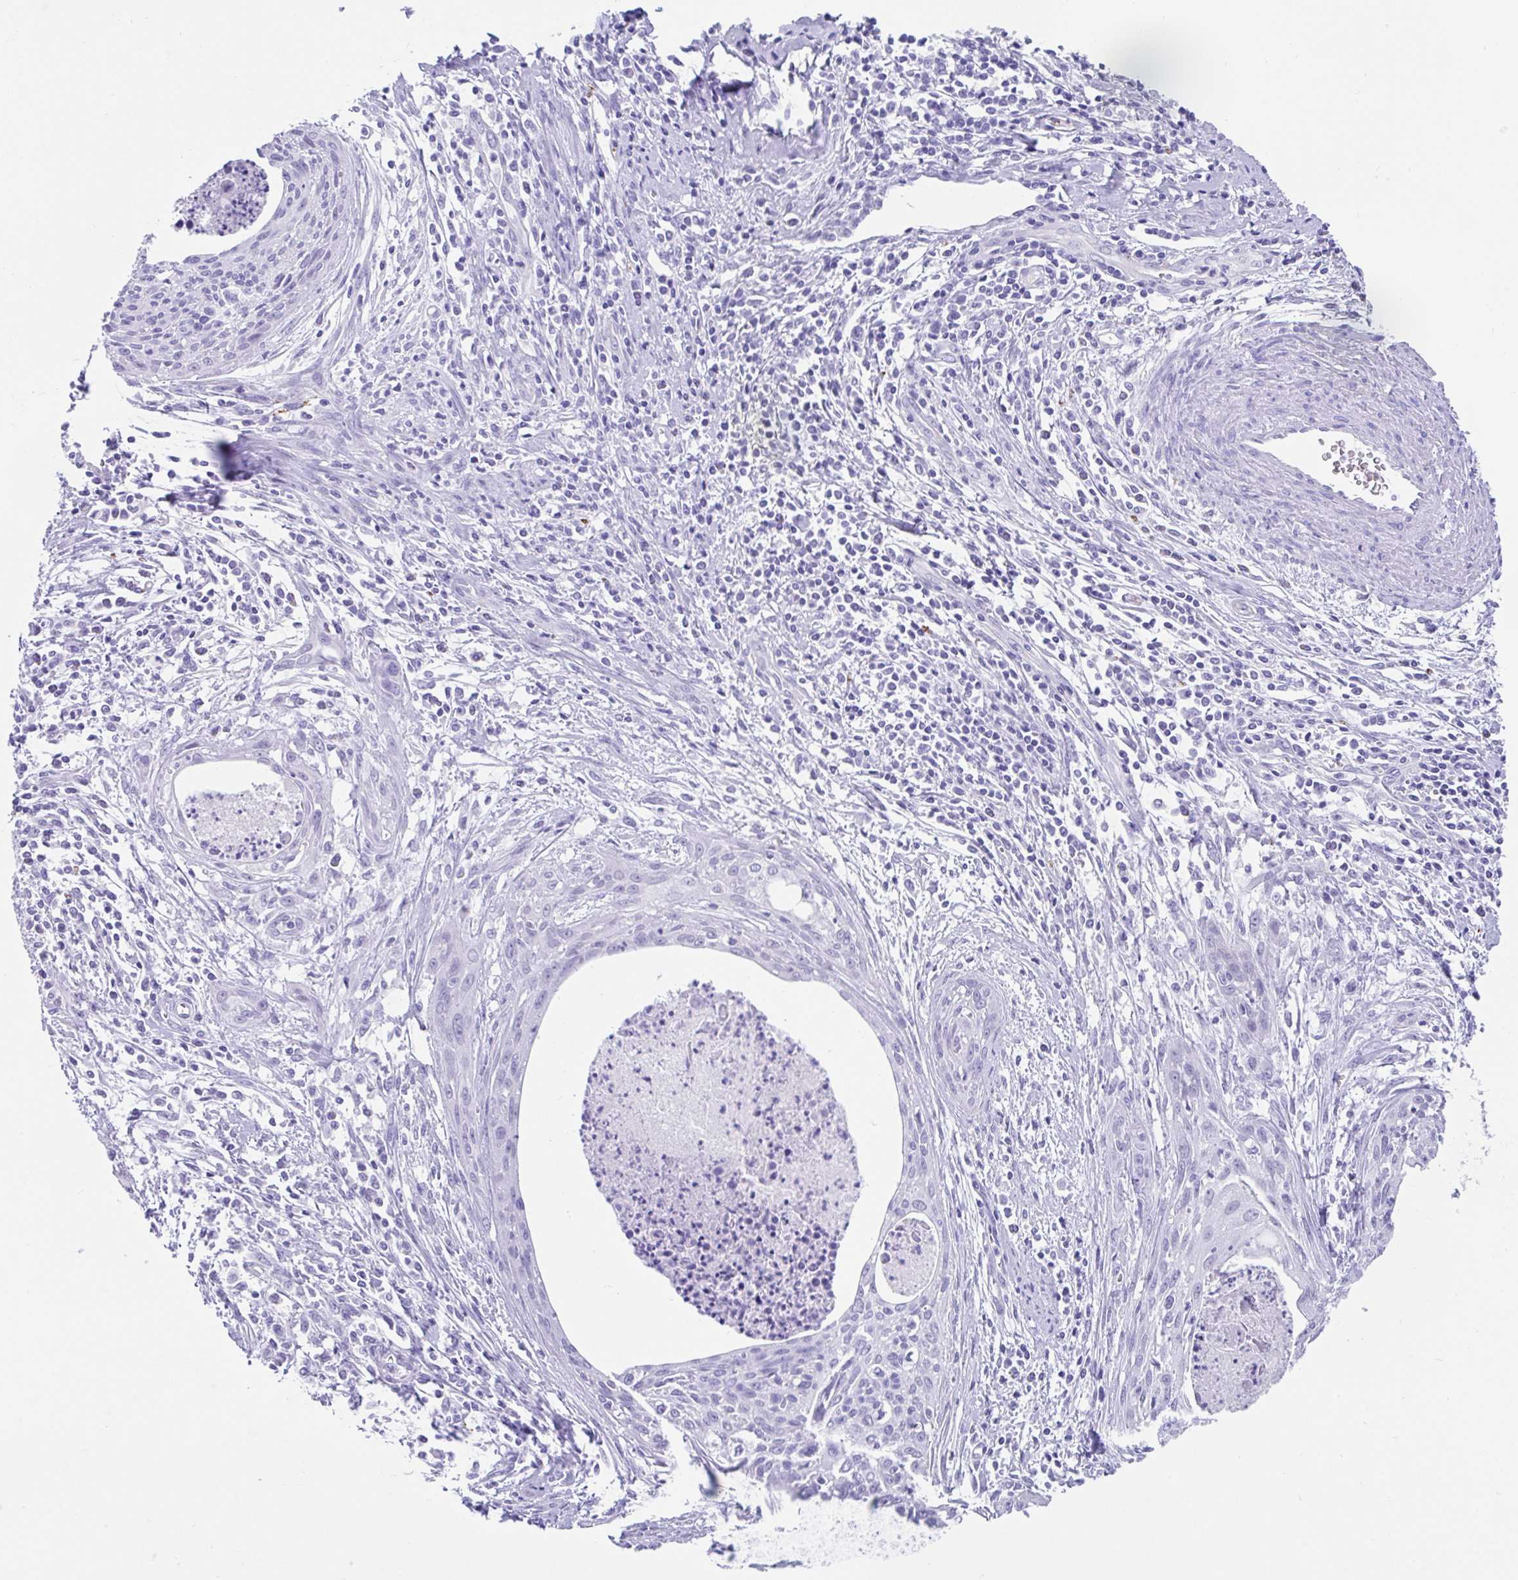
{"staining": {"intensity": "negative", "quantity": "none", "location": "none"}, "tissue": "cervical cancer", "cell_type": "Tumor cells", "image_type": "cancer", "snomed": [{"axis": "morphology", "description": "Squamous cell carcinoma, NOS"}, {"axis": "topography", "description": "Cervix"}], "caption": "This is a photomicrograph of immunohistochemistry (IHC) staining of cervical squamous cell carcinoma, which shows no expression in tumor cells.", "gene": "FAM107A", "patient": {"sex": "female", "age": 55}}